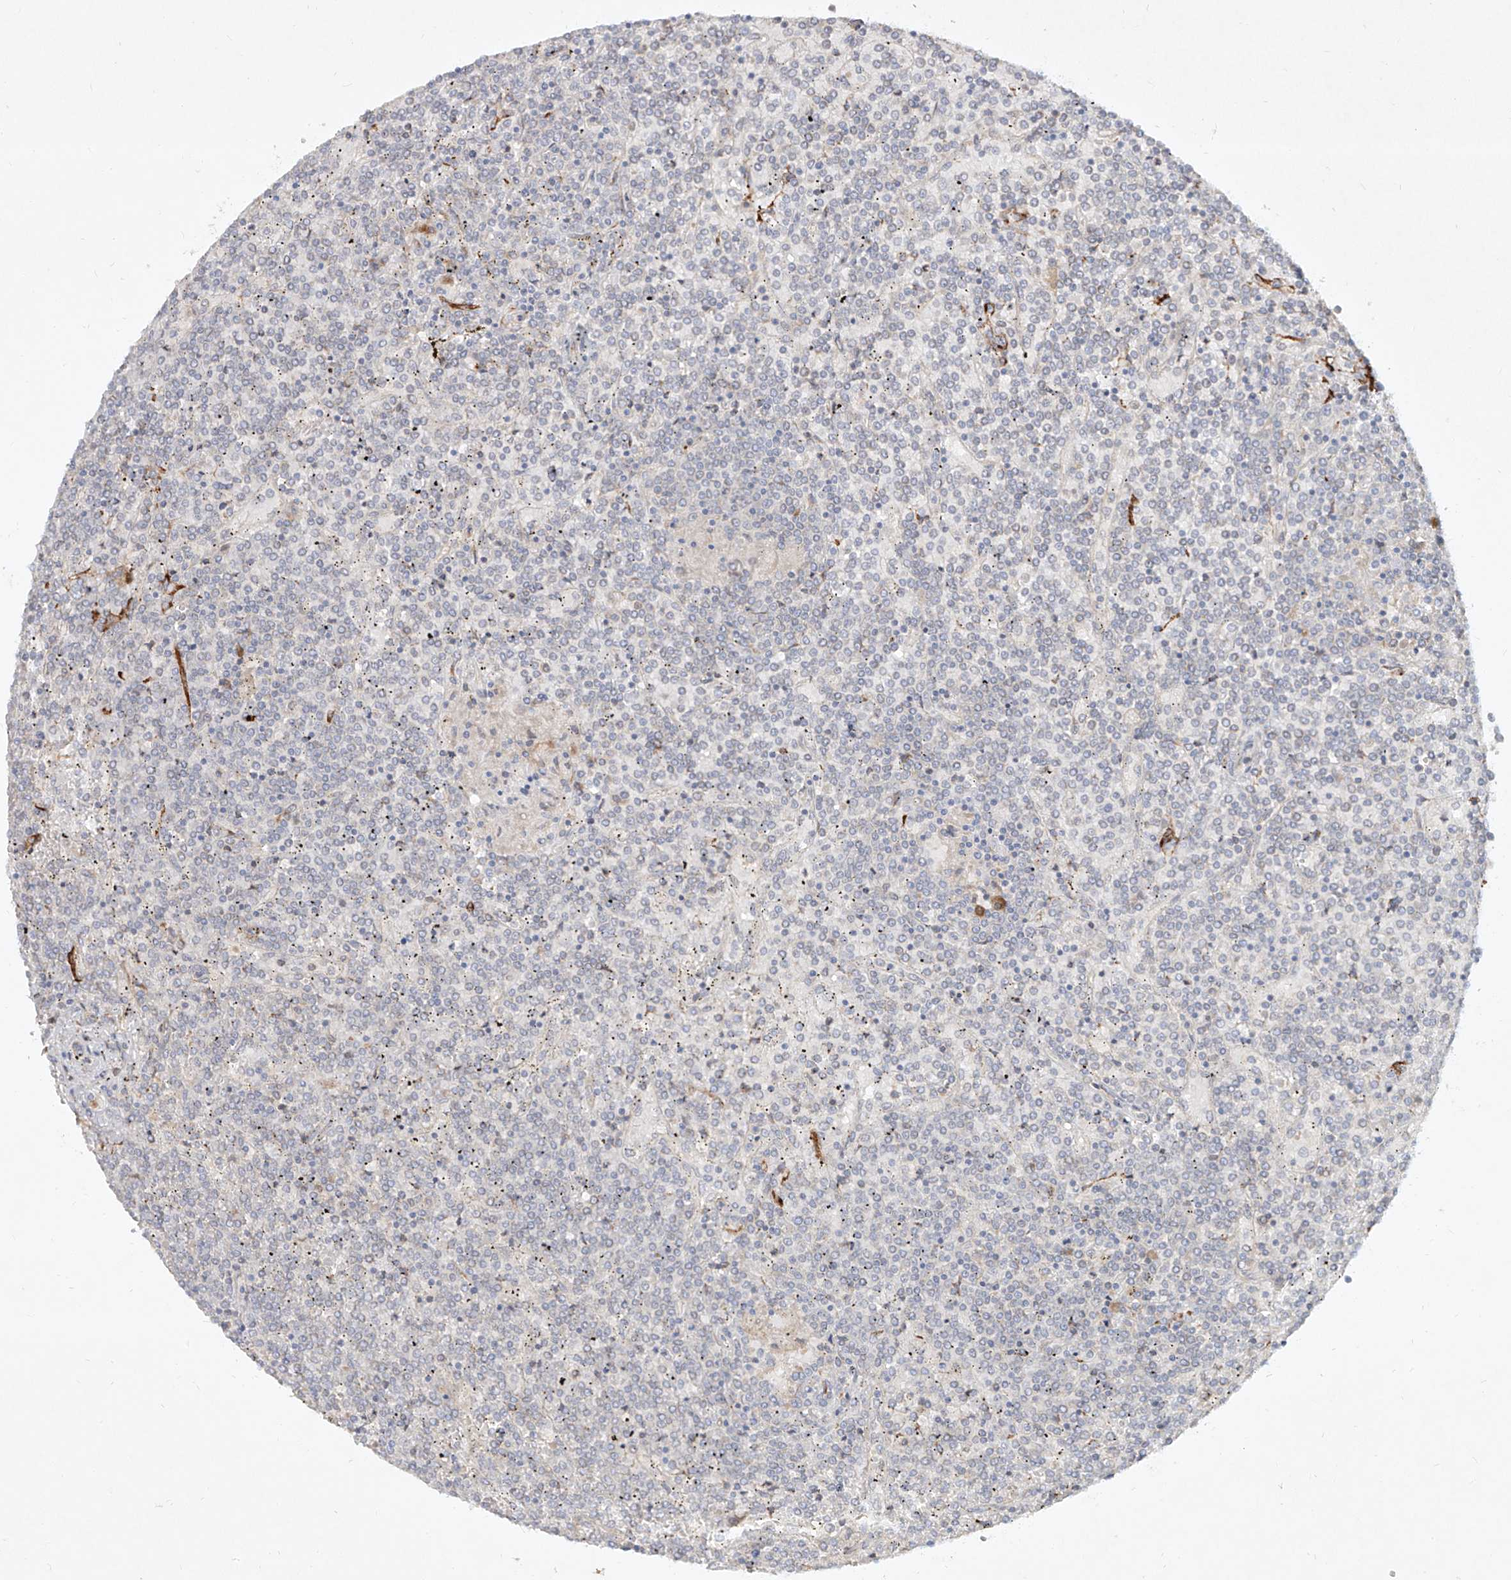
{"staining": {"intensity": "negative", "quantity": "none", "location": "none"}, "tissue": "lymphoma", "cell_type": "Tumor cells", "image_type": "cancer", "snomed": [{"axis": "morphology", "description": "Malignant lymphoma, non-Hodgkin's type, Low grade"}, {"axis": "topography", "description": "Spleen"}], "caption": "Low-grade malignant lymphoma, non-Hodgkin's type was stained to show a protein in brown. There is no significant staining in tumor cells.", "gene": "CD209", "patient": {"sex": "female", "age": 19}}